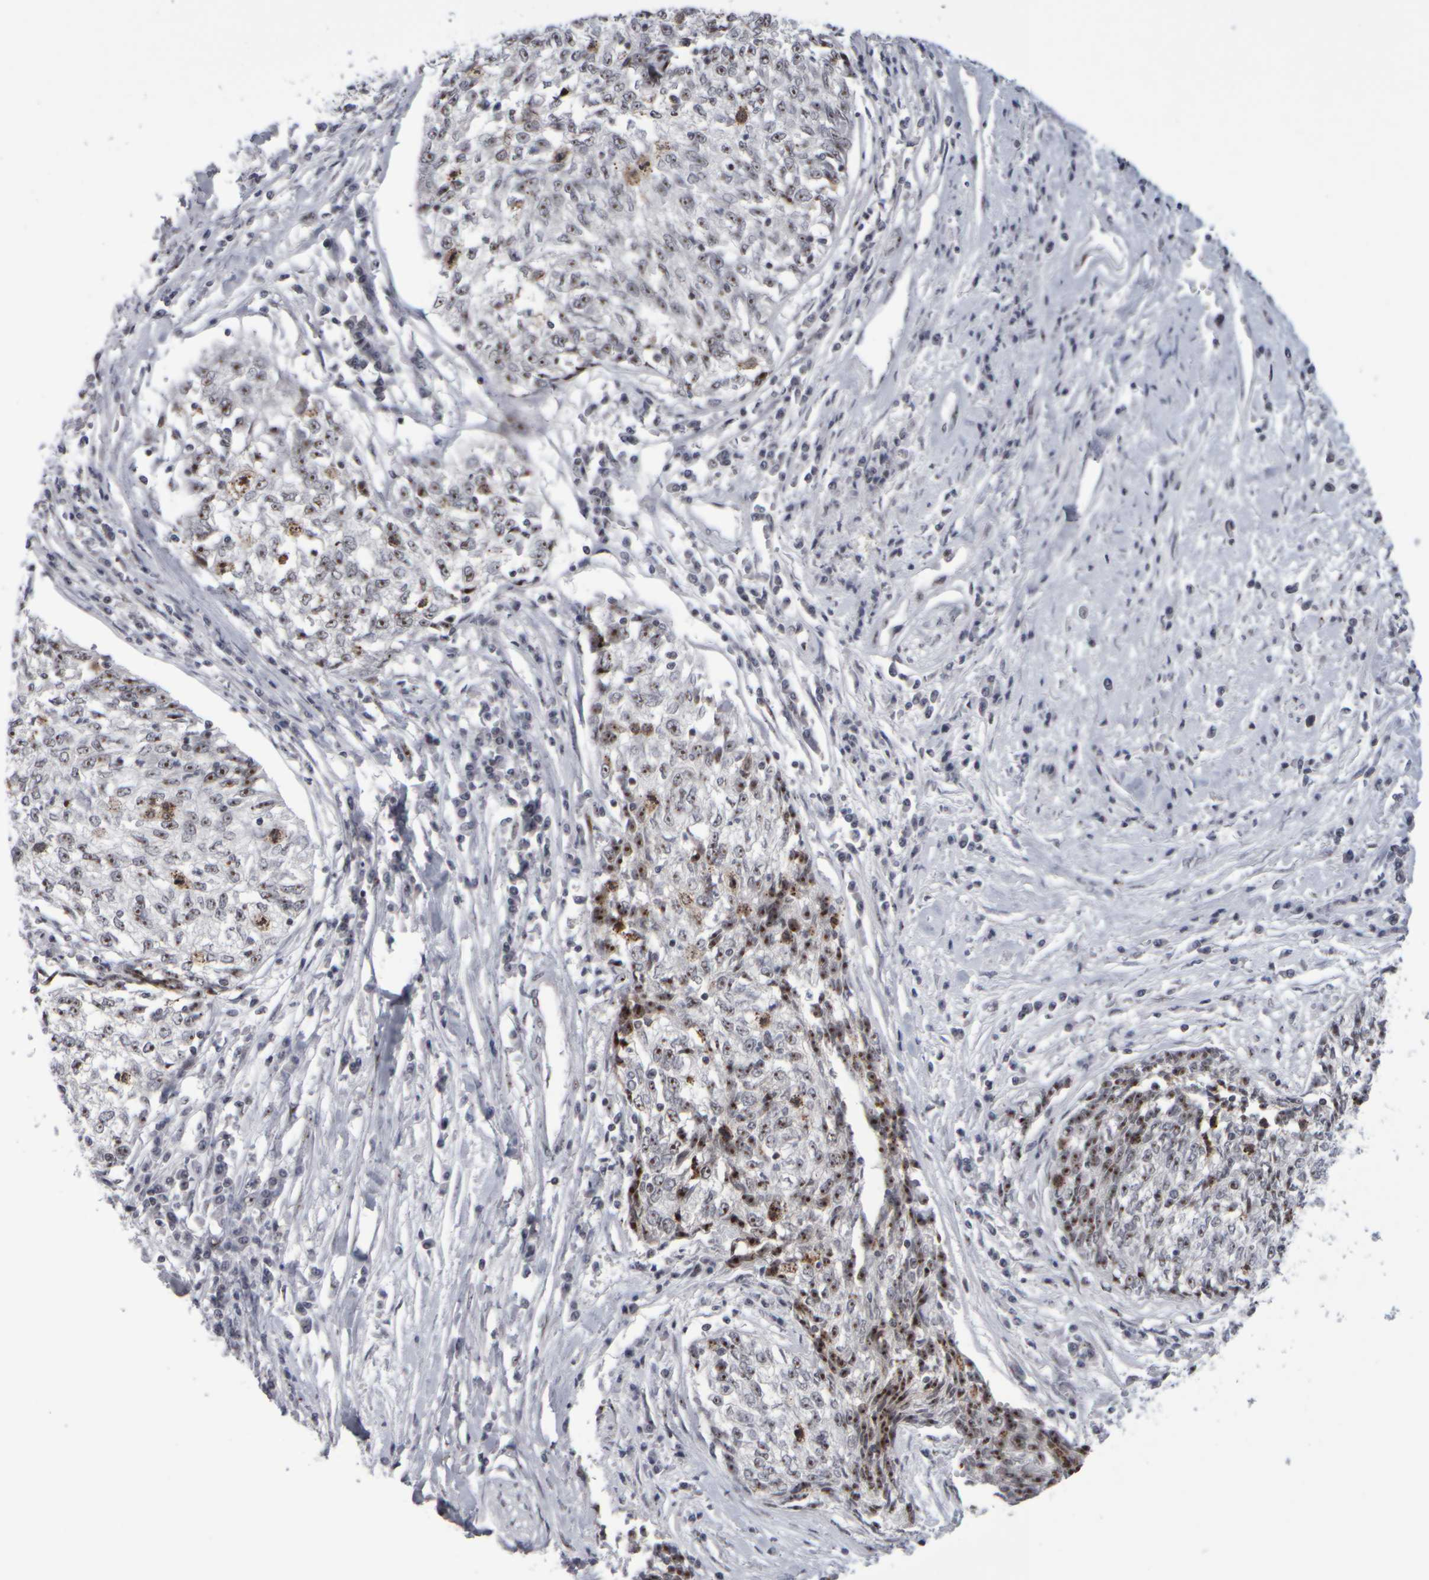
{"staining": {"intensity": "moderate", "quantity": "25%-75%", "location": "nuclear"}, "tissue": "cervical cancer", "cell_type": "Tumor cells", "image_type": "cancer", "snomed": [{"axis": "morphology", "description": "Squamous cell carcinoma, NOS"}, {"axis": "topography", "description": "Cervix"}], "caption": "Tumor cells reveal medium levels of moderate nuclear positivity in about 25%-75% of cells in cervical cancer. The staining was performed using DAB, with brown indicating positive protein expression. Nuclei are stained blue with hematoxylin.", "gene": "SURF6", "patient": {"sex": "female", "age": 57}}